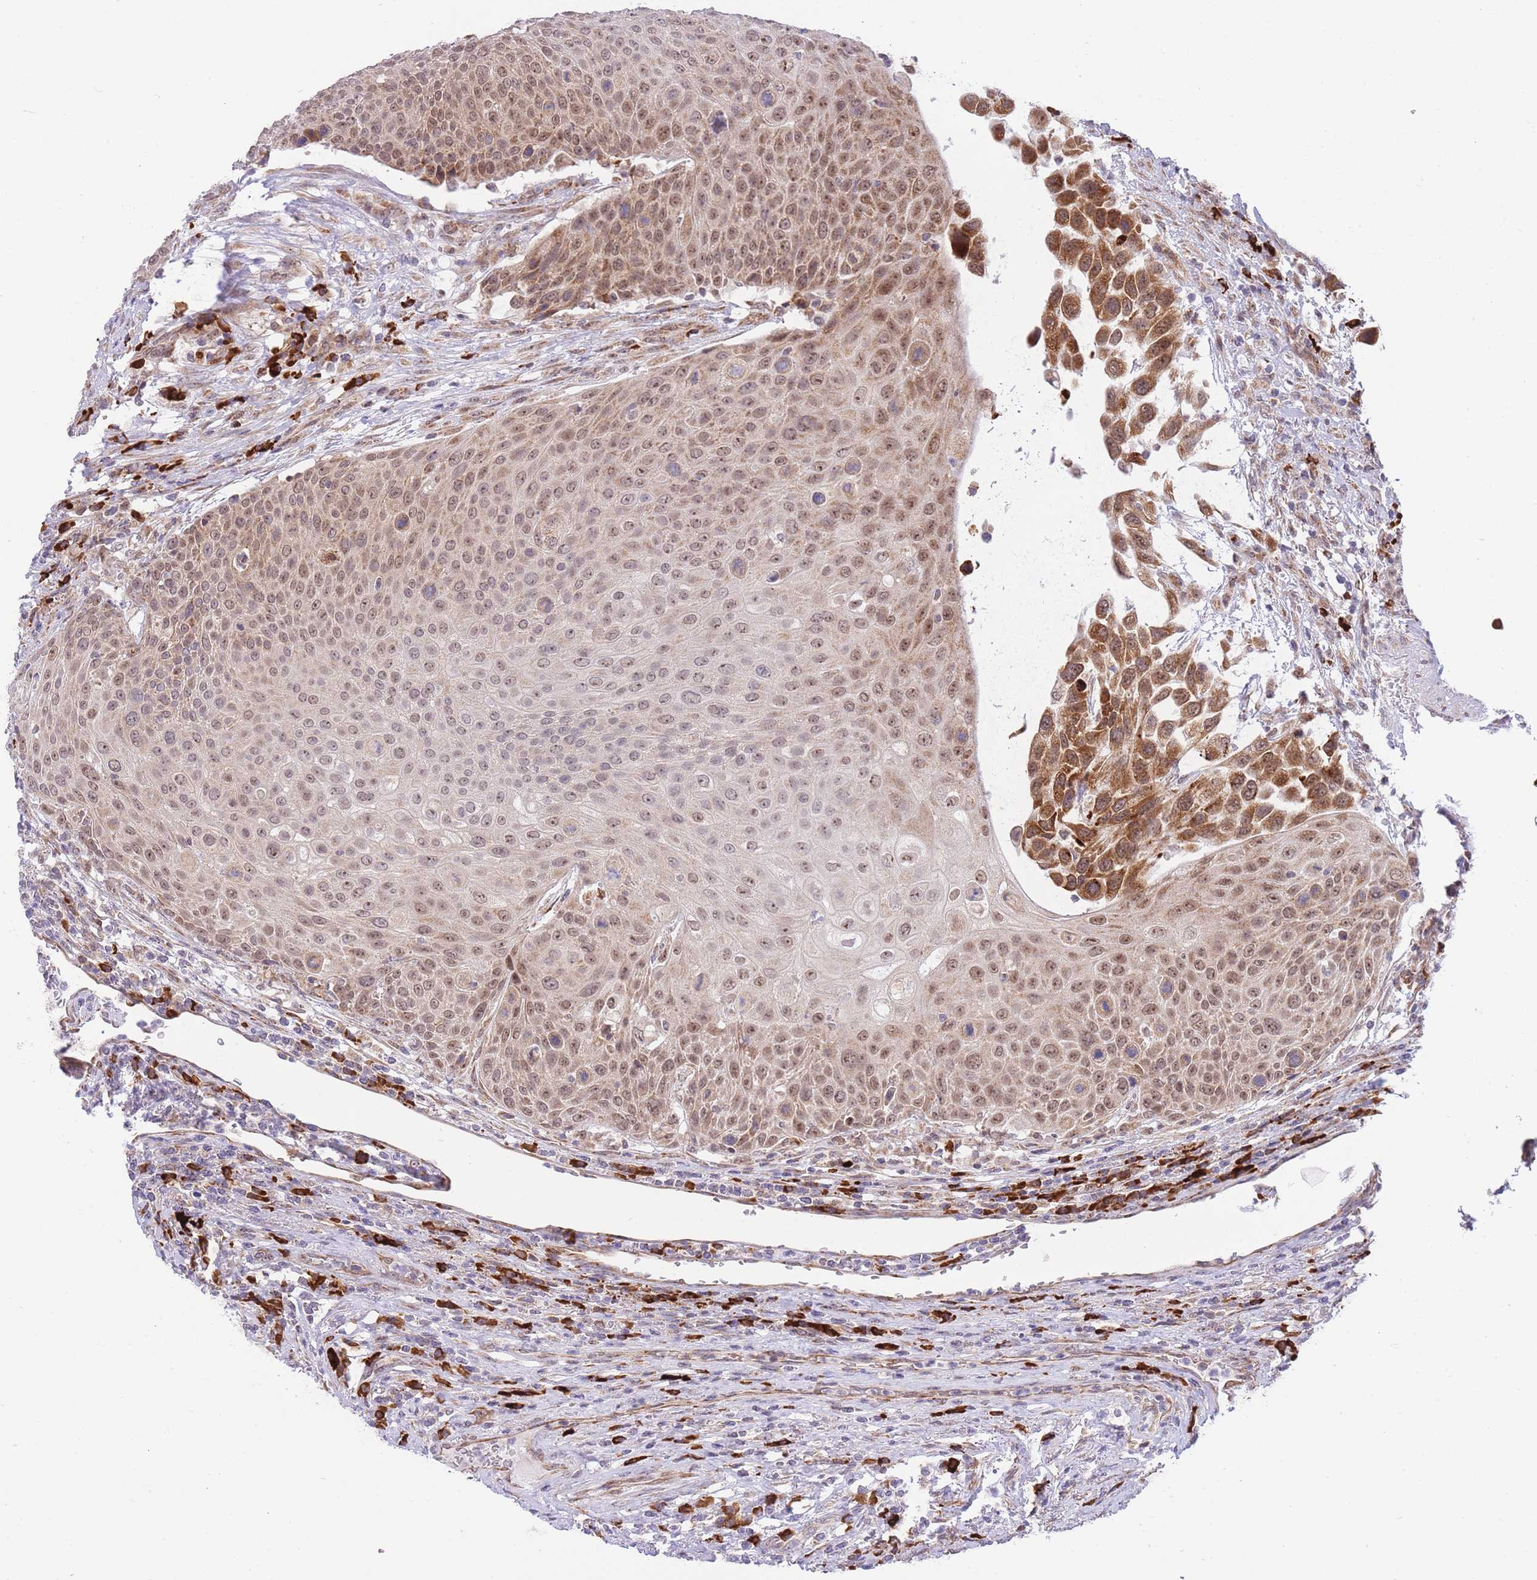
{"staining": {"intensity": "moderate", "quantity": ">75%", "location": "cytoplasmic/membranous,nuclear"}, "tissue": "urothelial cancer", "cell_type": "Tumor cells", "image_type": "cancer", "snomed": [{"axis": "morphology", "description": "Urothelial carcinoma, High grade"}, {"axis": "topography", "description": "Urinary bladder"}], "caption": "A brown stain highlights moderate cytoplasmic/membranous and nuclear expression of a protein in human urothelial carcinoma (high-grade) tumor cells.", "gene": "EXOSC8", "patient": {"sex": "female", "age": 70}}